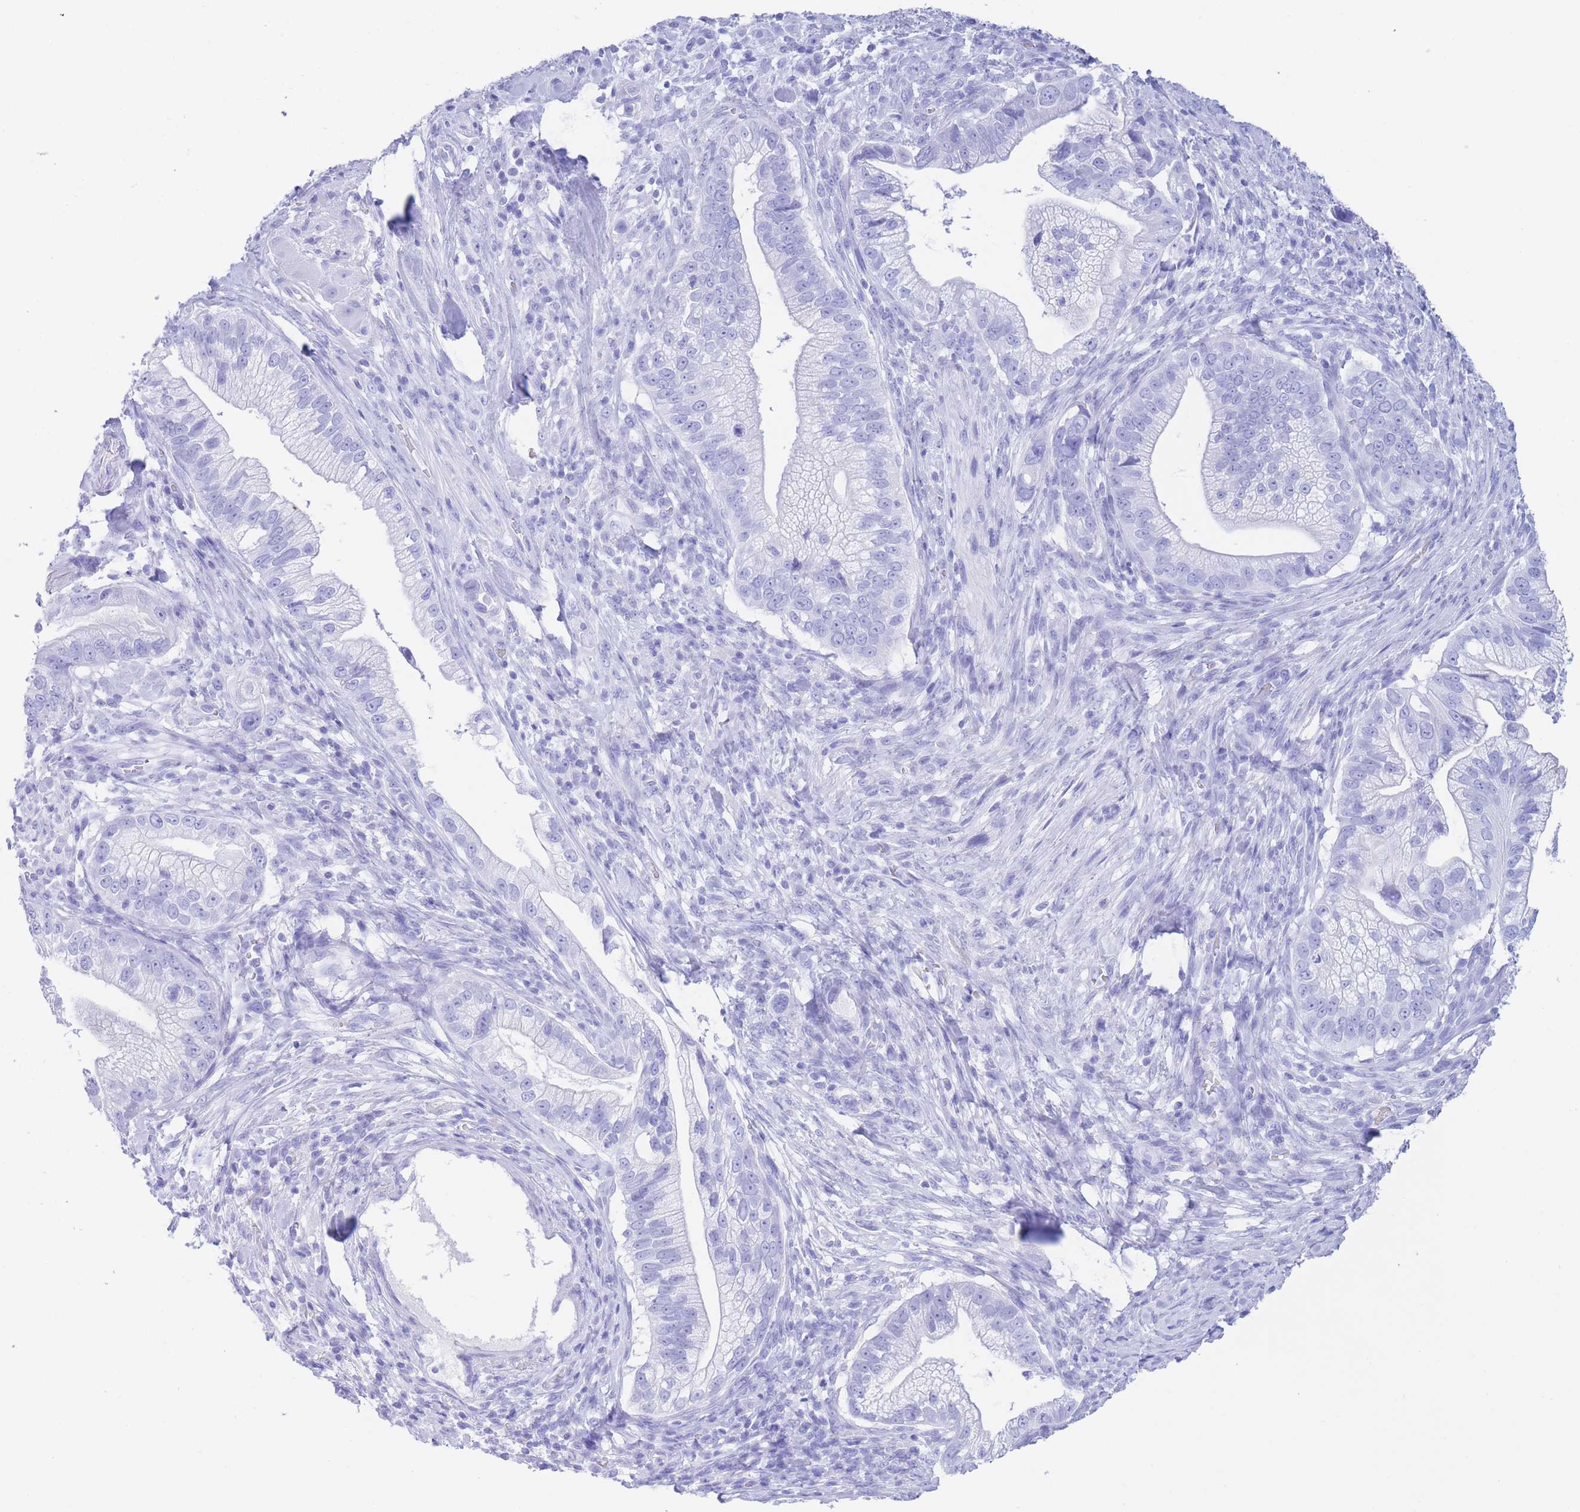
{"staining": {"intensity": "negative", "quantity": "none", "location": "none"}, "tissue": "pancreatic cancer", "cell_type": "Tumor cells", "image_type": "cancer", "snomed": [{"axis": "morphology", "description": "Adenocarcinoma, NOS"}, {"axis": "topography", "description": "Pancreas"}], "caption": "A high-resolution histopathology image shows immunohistochemistry (IHC) staining of pancreatic cancer (adenocarcinoma), which exhibits no significant expression in tumor cells.", "gene": "SLCO1B3", "patient": {"sex": "male", "age": 70}}